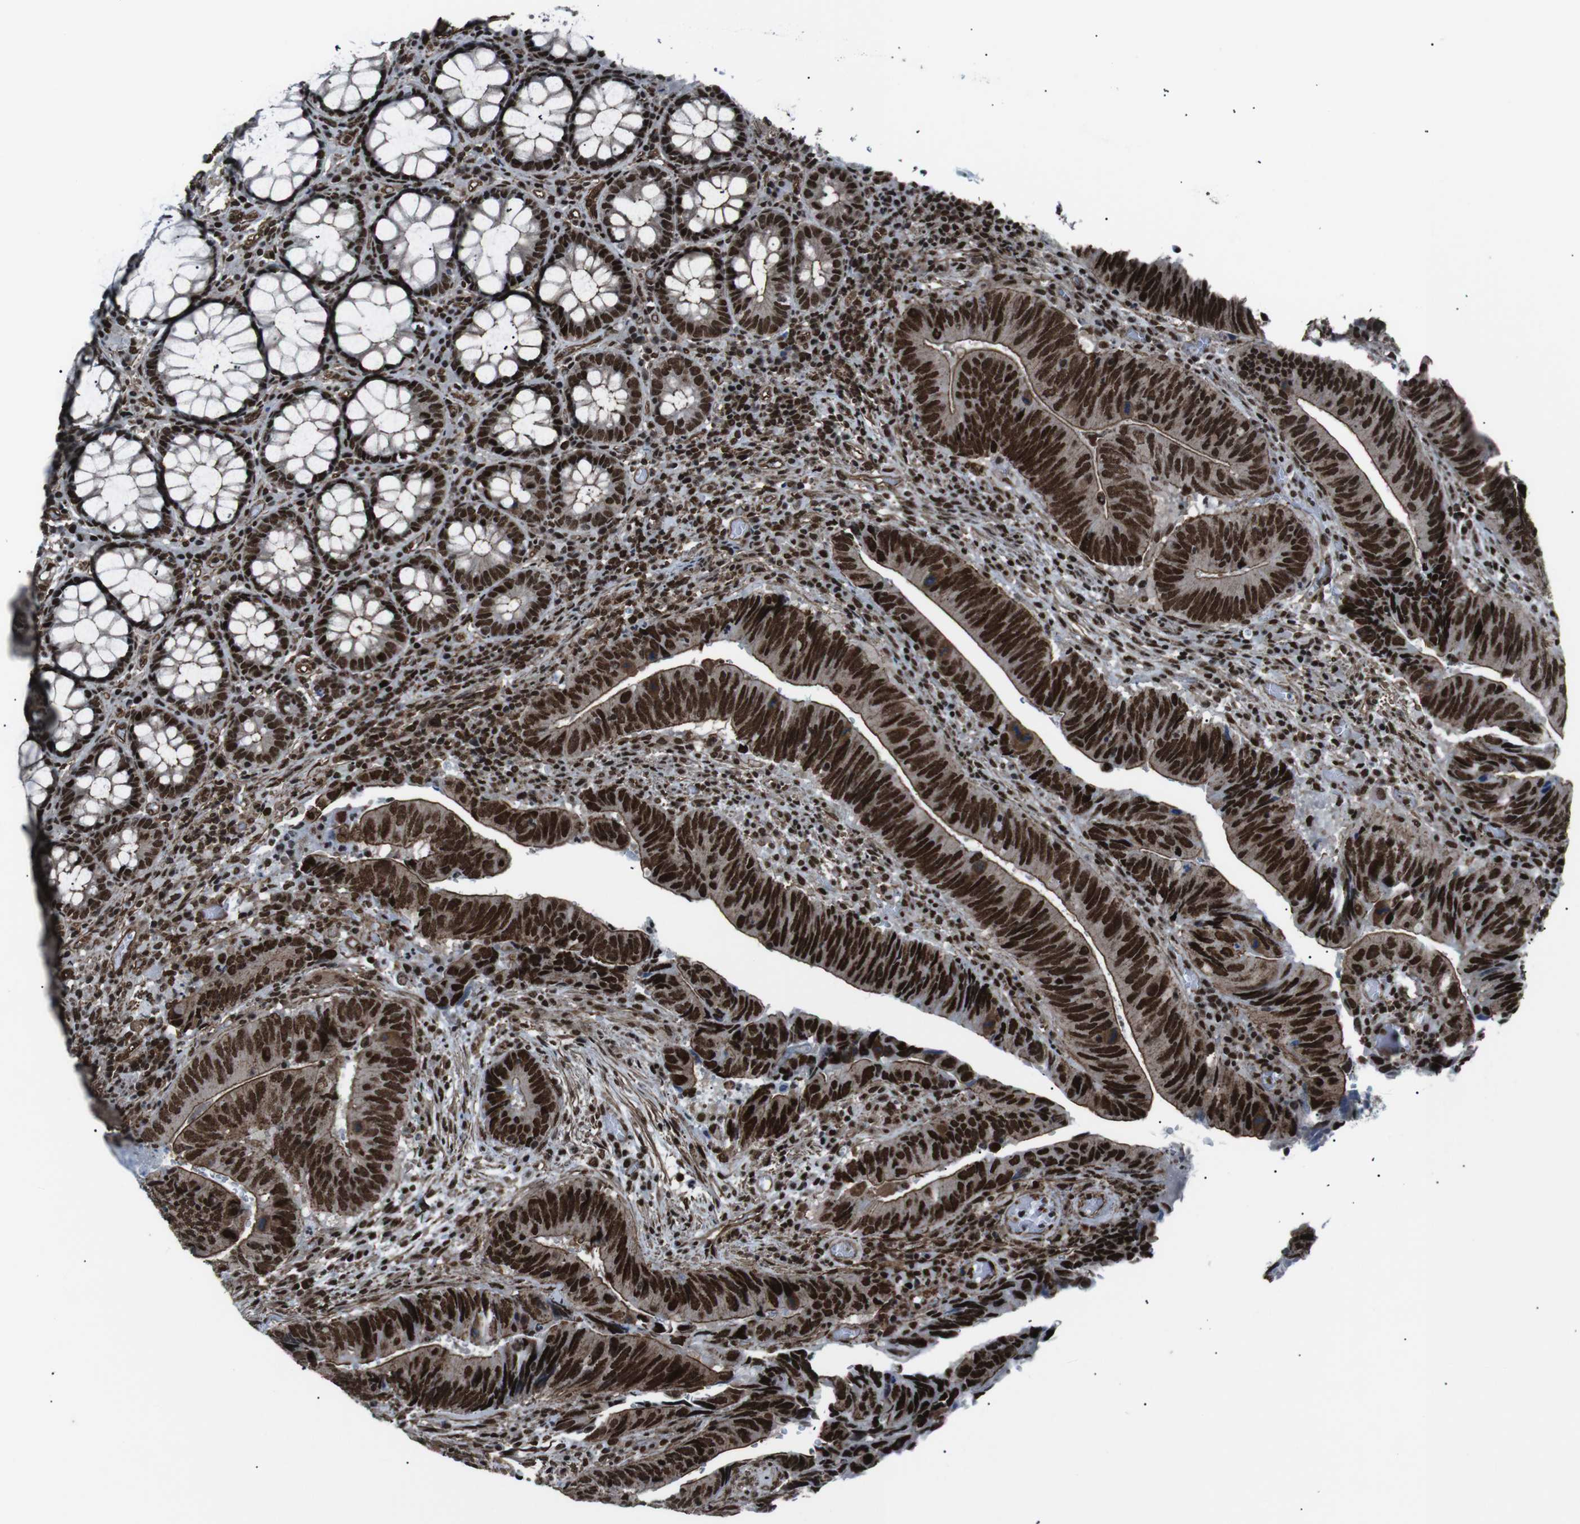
{"staining": {"intensity": "strong", "quantity": ">75%", "location": "cytoplasmic/membranous,nuclear"}, "tissue": "colorectal cancer", "cell_type": "Tumor cells", "image_type": "cancer", "snomed": [{"axis": "morphology", "description": "Normal tissue, NOS"}, {"axis": "morphology", "description": "Adenocarcinoma, NOS"}, {"axis": "topography", "description": "Colon"}], "caption": "Colorectal adenocarcinoma stained with a brown dye displays strong cytoplasmic/membranous and nuclear positive expression in approximately >75% of tumor cells.", "gene": "HNRNPU", "patient": {"sex": "male", "age": 56}}